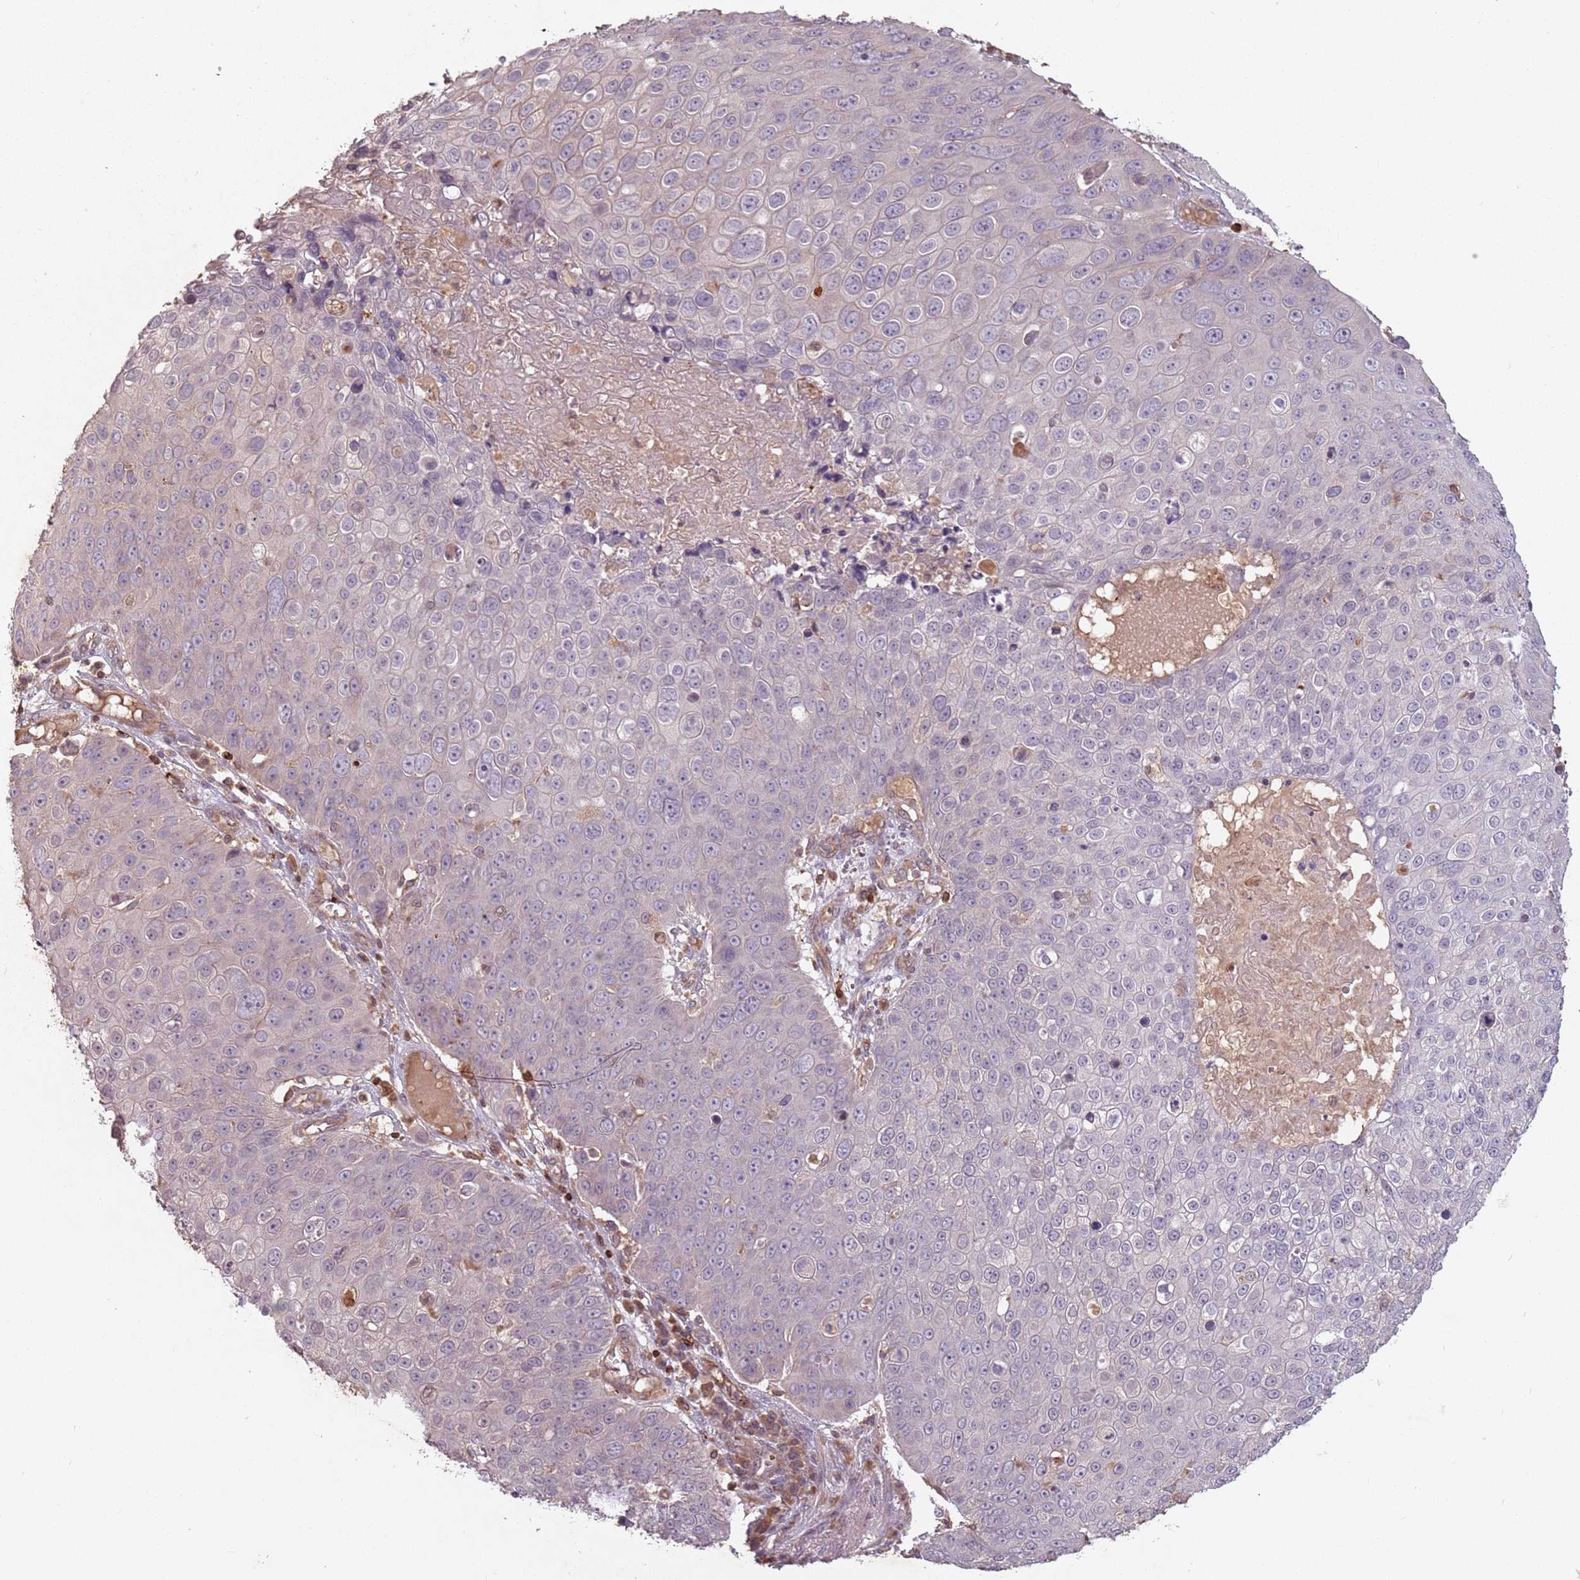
{"staining": {"intensity": "negative", "quantity": "none", "location": "none"}, "tissue": "skin cancer", "cell_type": "Tumor cells", "image_type": "cancer", "snomed": [{"axis": "morphology", "description": "Squamous cell carcinoma, NOS"}, {"axis": "topography", "description": "Skin"}], "caption": "A high-resolution photomicrograph shows immunohistochemistry (IHC) staining of skin cancer (squamous cell carcinoma), which demonstrates no significant expression in tumor cells.", "gene": "GPR180", "patient": {"sex": "male", "age": 71}}